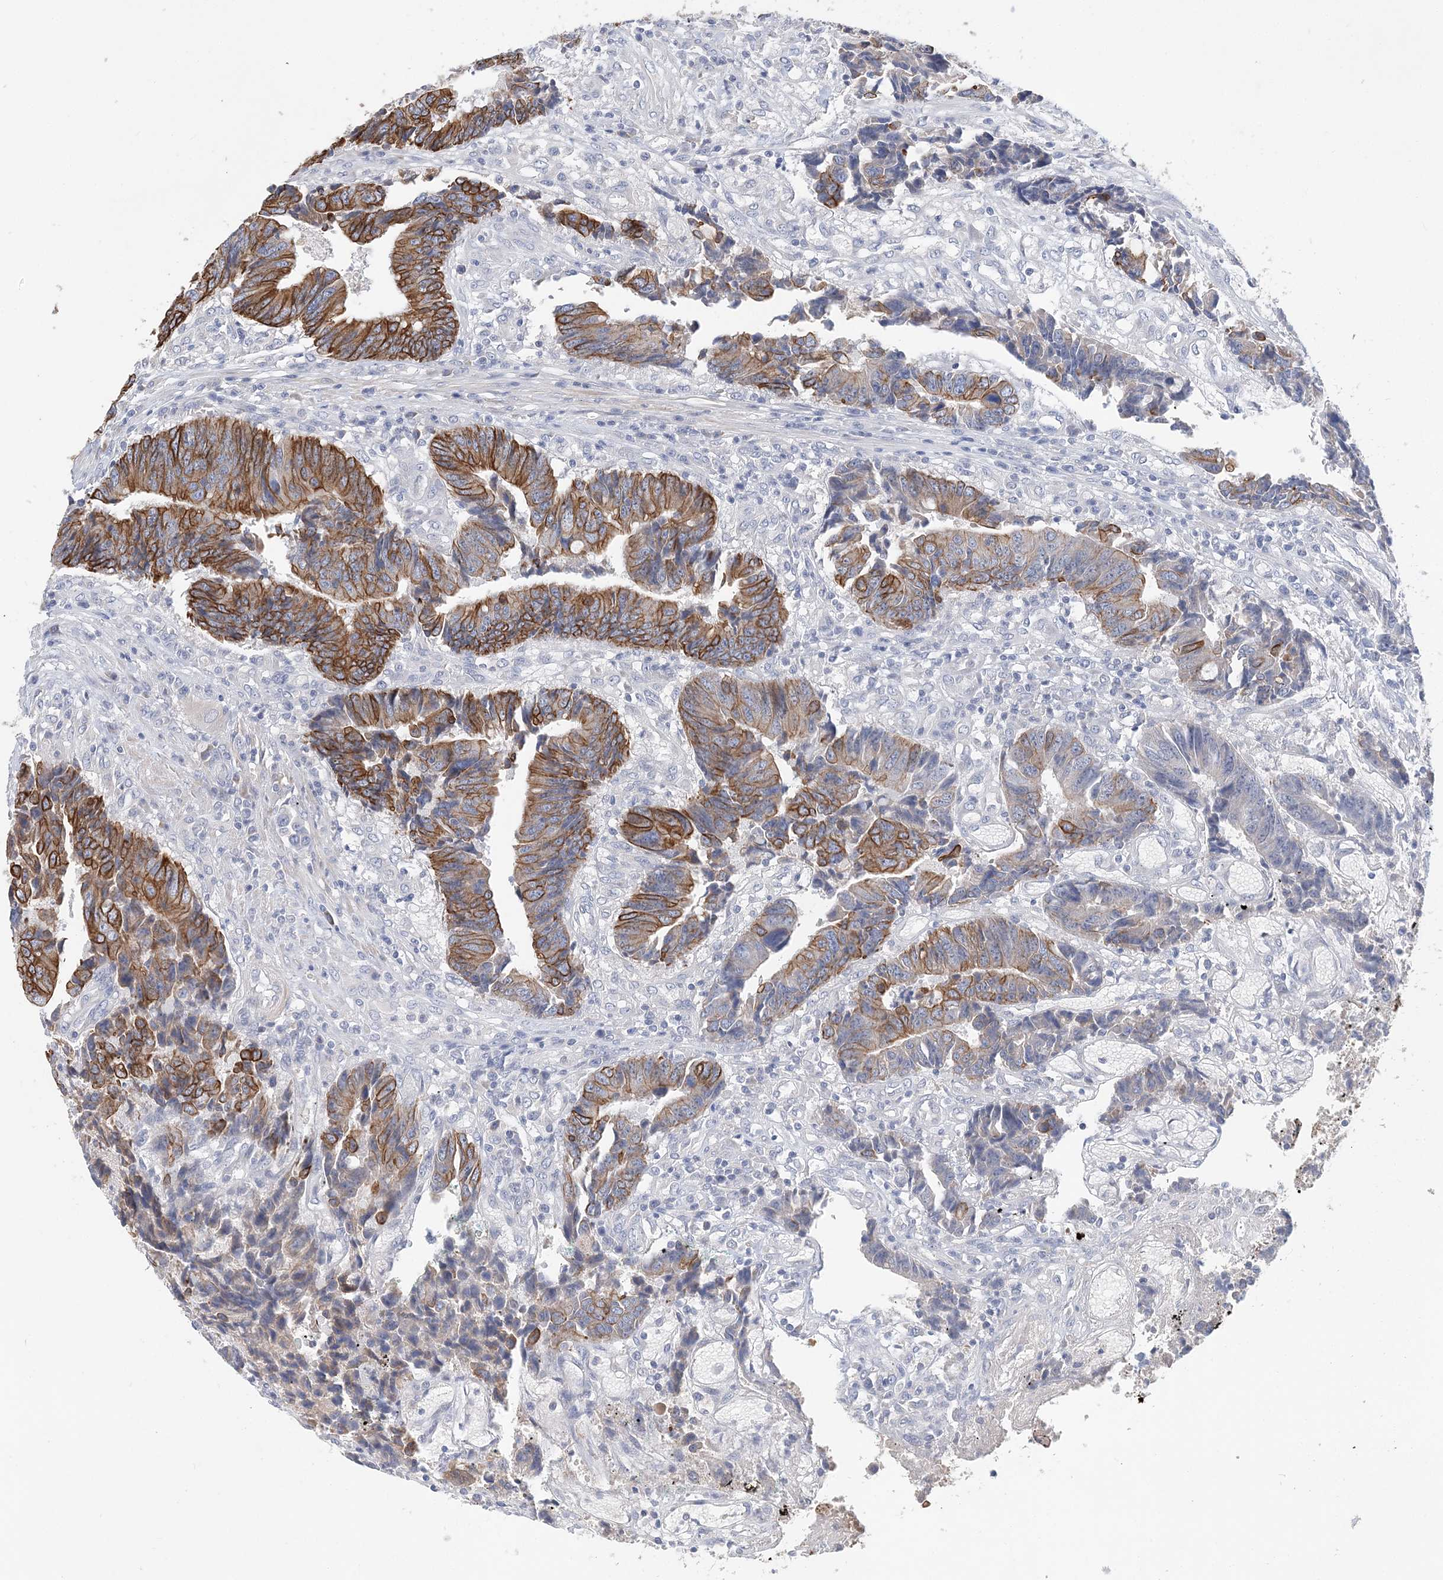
{"staining": {"intensity": "moderate", "quantity": ">75%", "location": "cytoplasmic/membranous"}, "tissue": "colorectal cancer", "cell_type": "Tumor cells", "image_type": "cancer", "snomed": [{"axis": "morphology", "description": "Adenocarcinoma, NOS"}, {"axis": "topography", "description": "Rectum"}], "caption": "Immunohistochemical staining of human adenocarcinoma (colorectal) displays medium levels of moderate cytoplasmic/membranous protein expression in about >75% of tumor cells.", "gene": "LRRIQ4", "patient": {"sex": "male", "age": 84}}